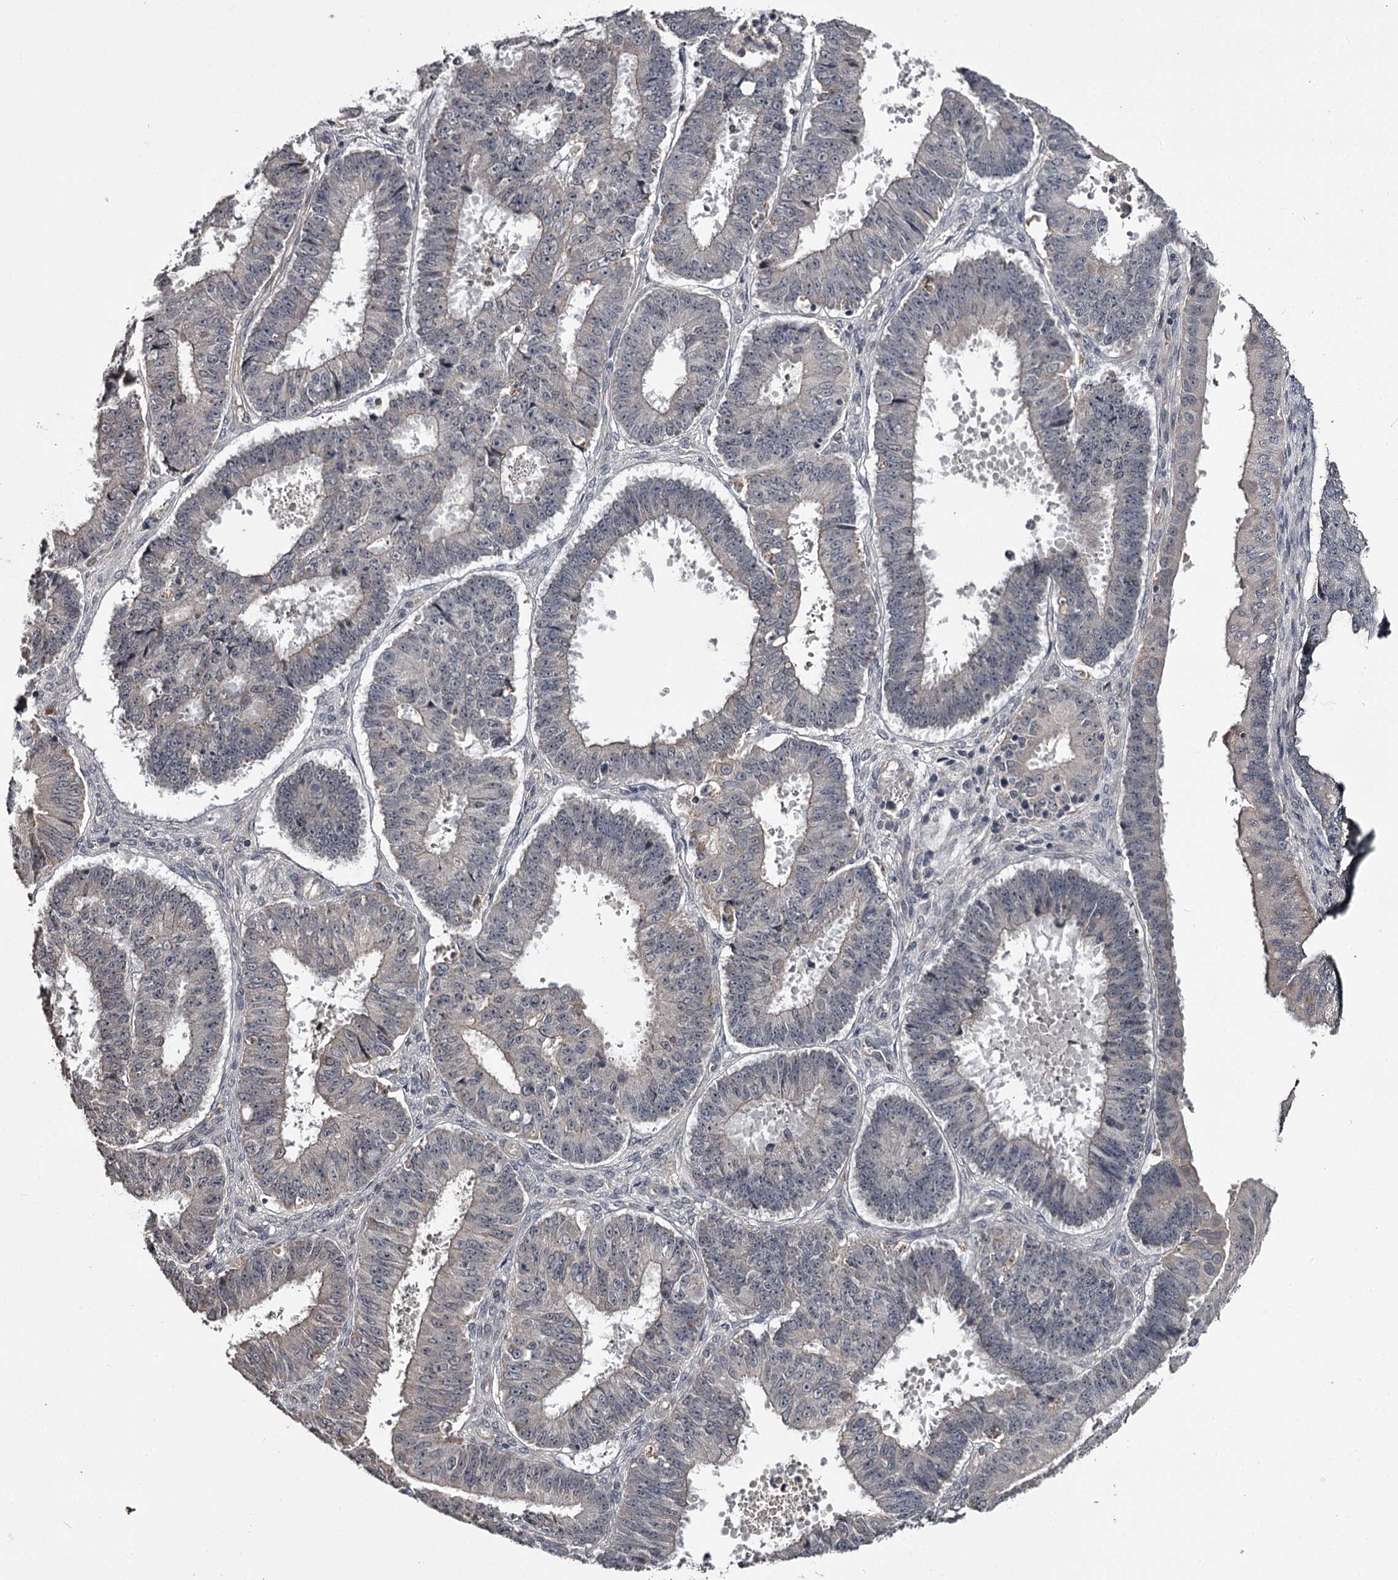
{"staining": {"intensity": "weak", "quantity": "<25%", "location": "cytoplasmic/membranous"}, "tissue": "ovarian cancer", "cell_type": "Tumor cells", "image_type": "cancer", "snomed": [{"axis": "morphology", "description": "Carcinoma, endometroid"}, {"axis": "topography", "description": "Appendix"}, {"axis": "topography", "description": "Ovary"}], "caption": "DAB immunohistochemical staining of human ovarian cancer reveals no significant staining in tumor cells. The staining is performed using DAB brown chromogen with nuclei counter-stained in using hematoxylin.", "gene": "CWF19L2", "patient": {"sex": "female", "age": 42}}